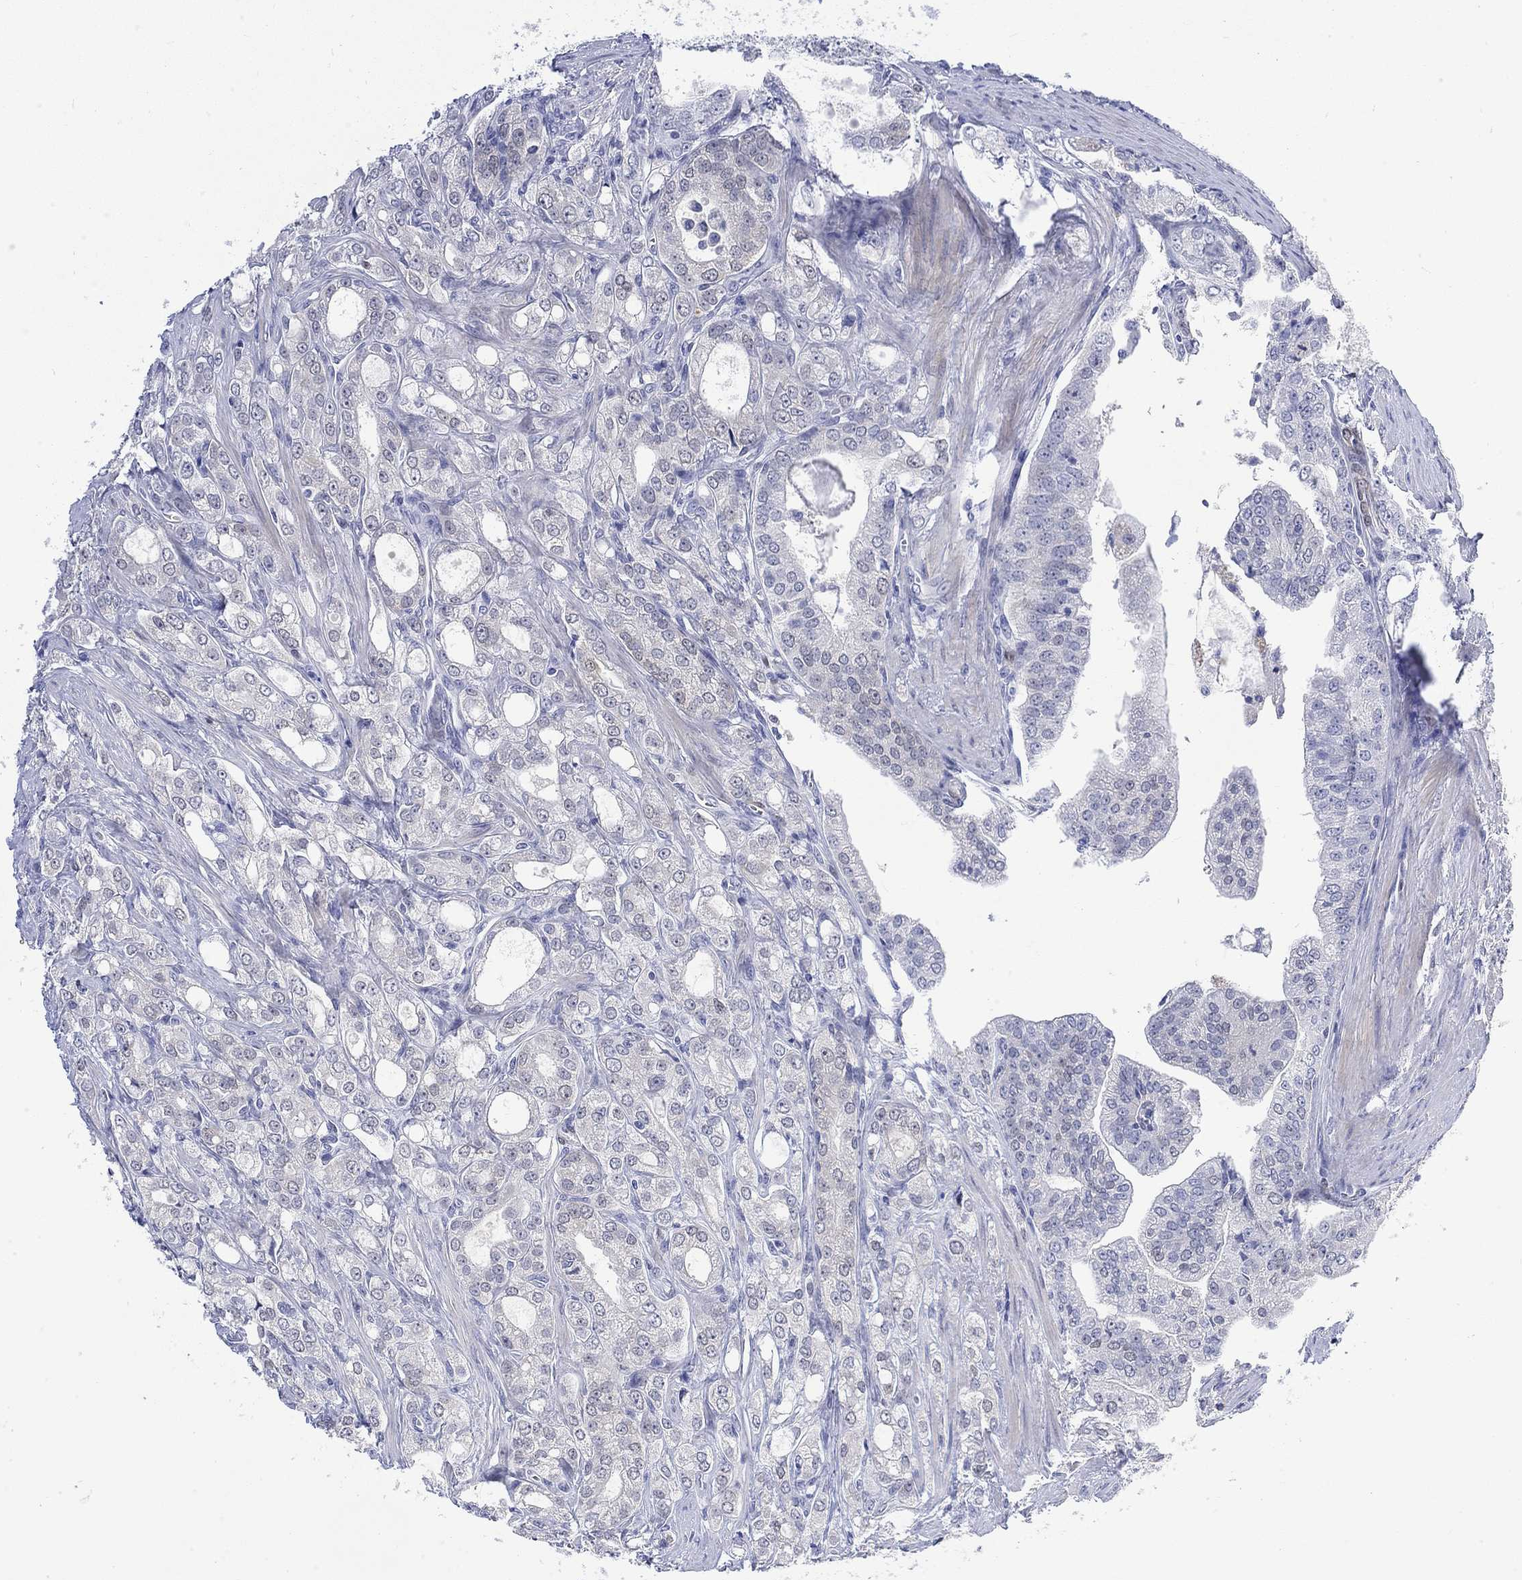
{"staining": {"intensity": "weak", "quantity": "<25%", "location": "cytoplasmic/membranous"}, "tissue": "prostate cancer", "cell_type": "Tumor cells", "image_type": "cancer", "snomed": [{"axis": "morphology", "description": "Adenocarcinoma, NOS"}, {"axis": "morphology", "description": "Adenocarcinoma, High grade"}, {"axis": "topography", "description": "Prostate"}], "caption": "Prostate adenocarcinoma was stained to show a protein in brown. There is no significant positivity in tumor cells.", "gene": "MSI1", "patient": {"sex": "male", "age": 70}}